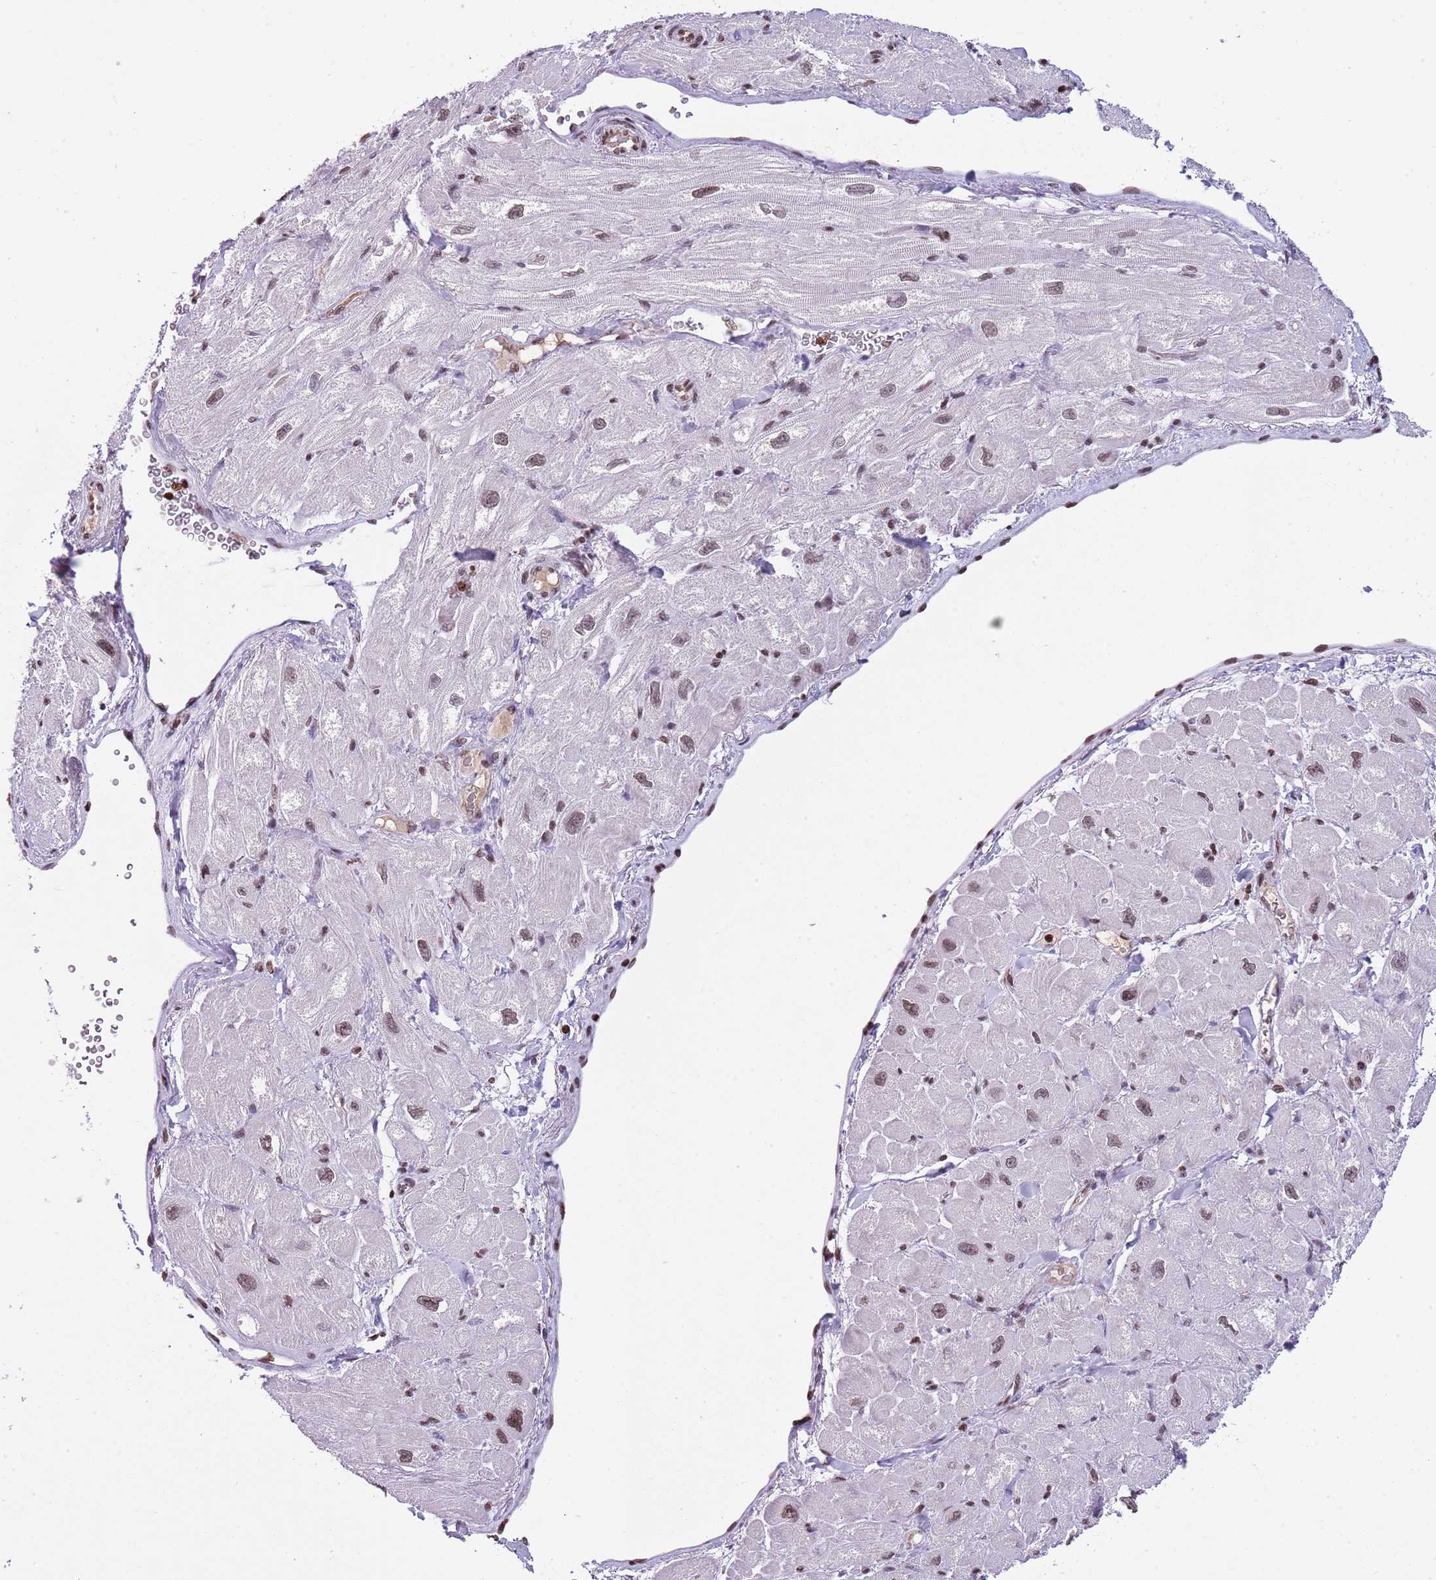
{"staining": {"intensity": "moderate", "quantity": ">75%", "location": "nuclear"}, "tissue": "heart muscle", "cell_type": "Cardiomyocytes", "image_type": "normal", "snomed": [{"axis": "morphology", "description": "Normal tissue, NOS"}, {"axis": "topography", "description": "Heart"}], "caption": "Immunohistochemical staining of unremarkable human heart muscle shows moderate nuclear protein staining in about >75% of cardiomyocytes.", "gene": "KPNA3", "patient": {"sex": "male", "age": 65}}